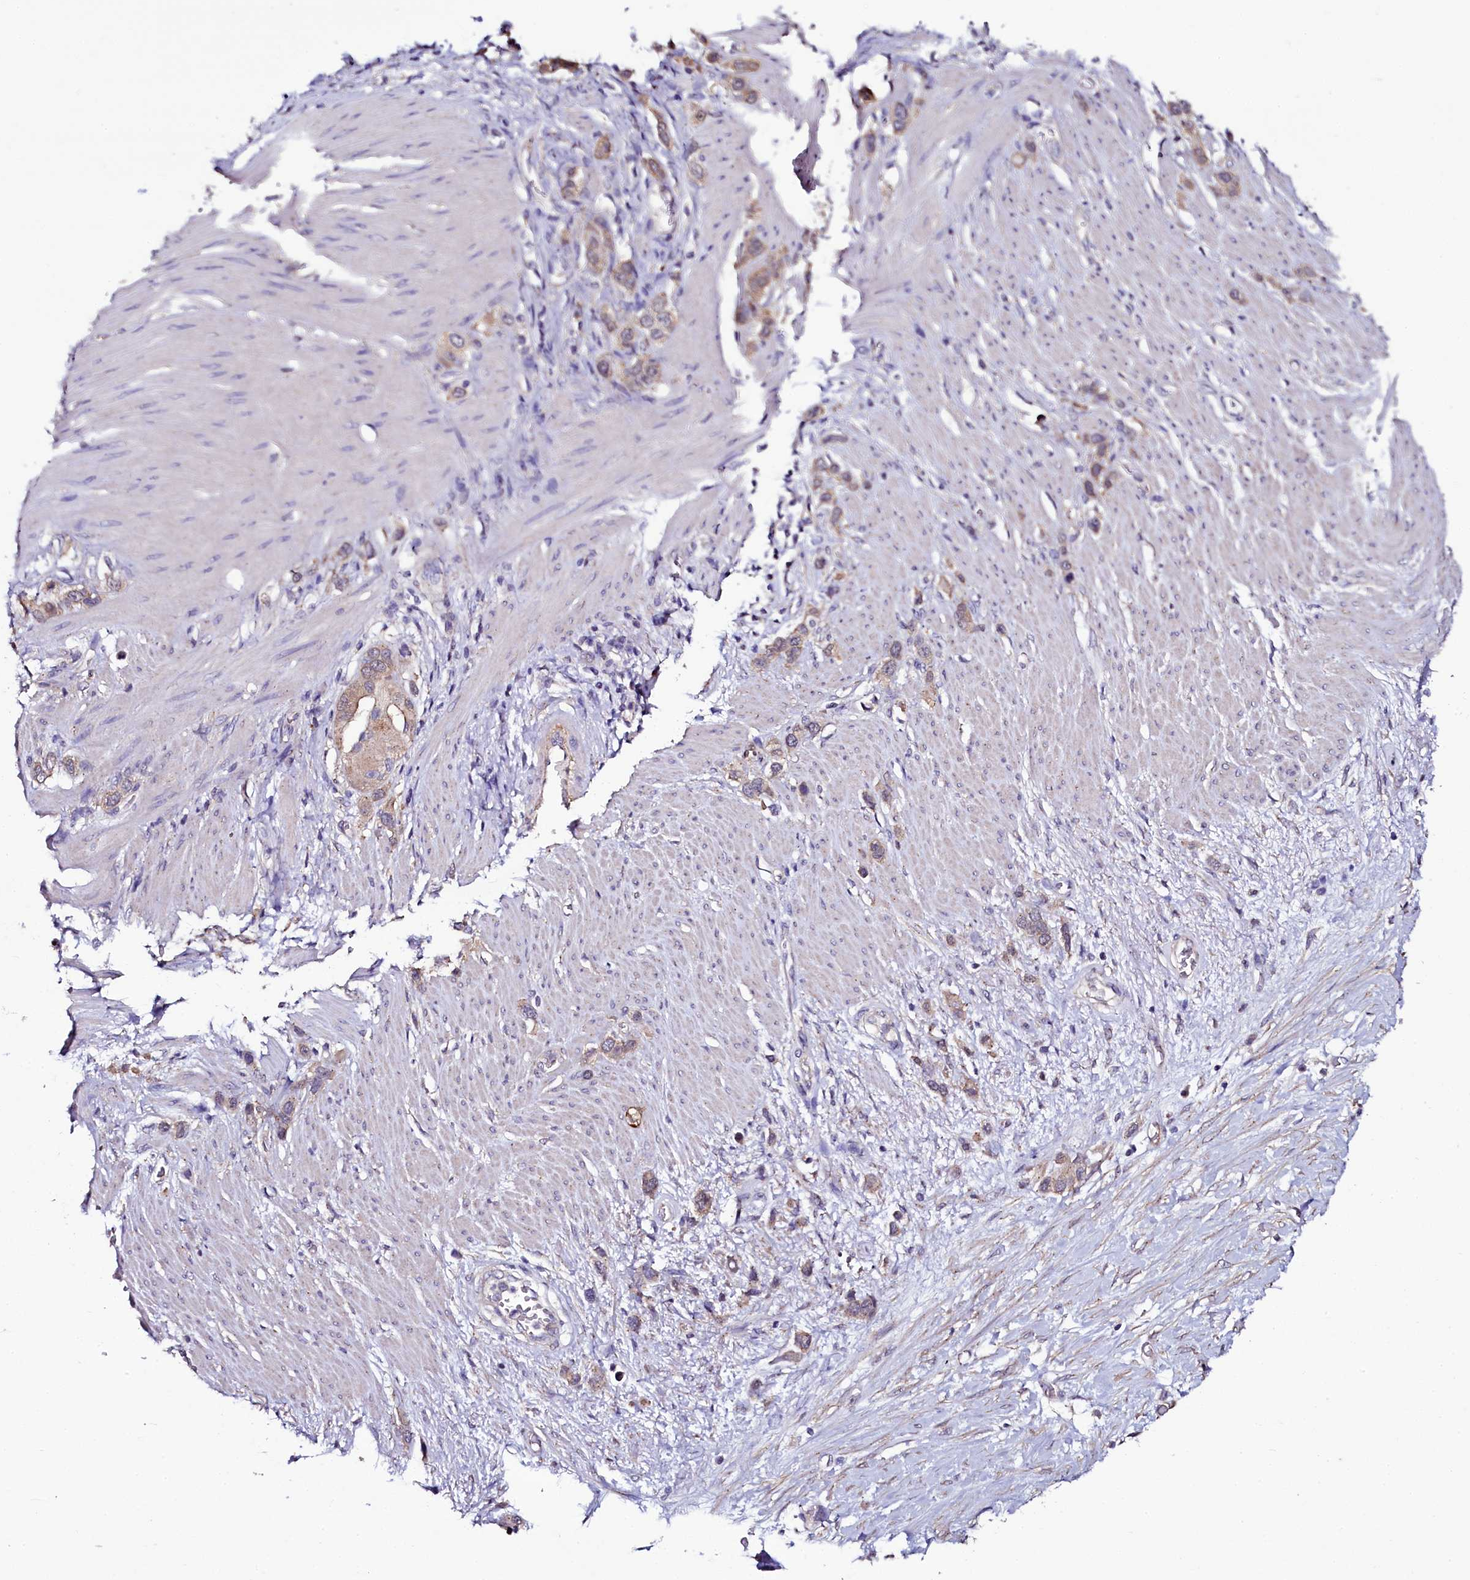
{"staining": {"intensity": "weak", "quantity": "25%-75%", "location": "cytoplasmic/membranous"}, "tissue": "stomach cancer", "cell_type": "Tumor cells", "image_type": "cancer", "snomed": [{"axis": "morphology", "description": "Adenocarcinoma, NOS"}, {"axis": "morphology", "description": "Adenocarcinoma, High grade"}, {"axis": "topography", "description": "Stomach, upper"}, {"axis": "topography", "description": "Stomach, lower"}], "caption": "A histopathology image showing weak cytoplasmic/membranous staining in about 25%-75% of tumor cells in stomach adenocarcinoma, as visualized by brown immunohistochemical staining.", "gene": "USPL1", "patient": {"sex": "female", "age": 65}}